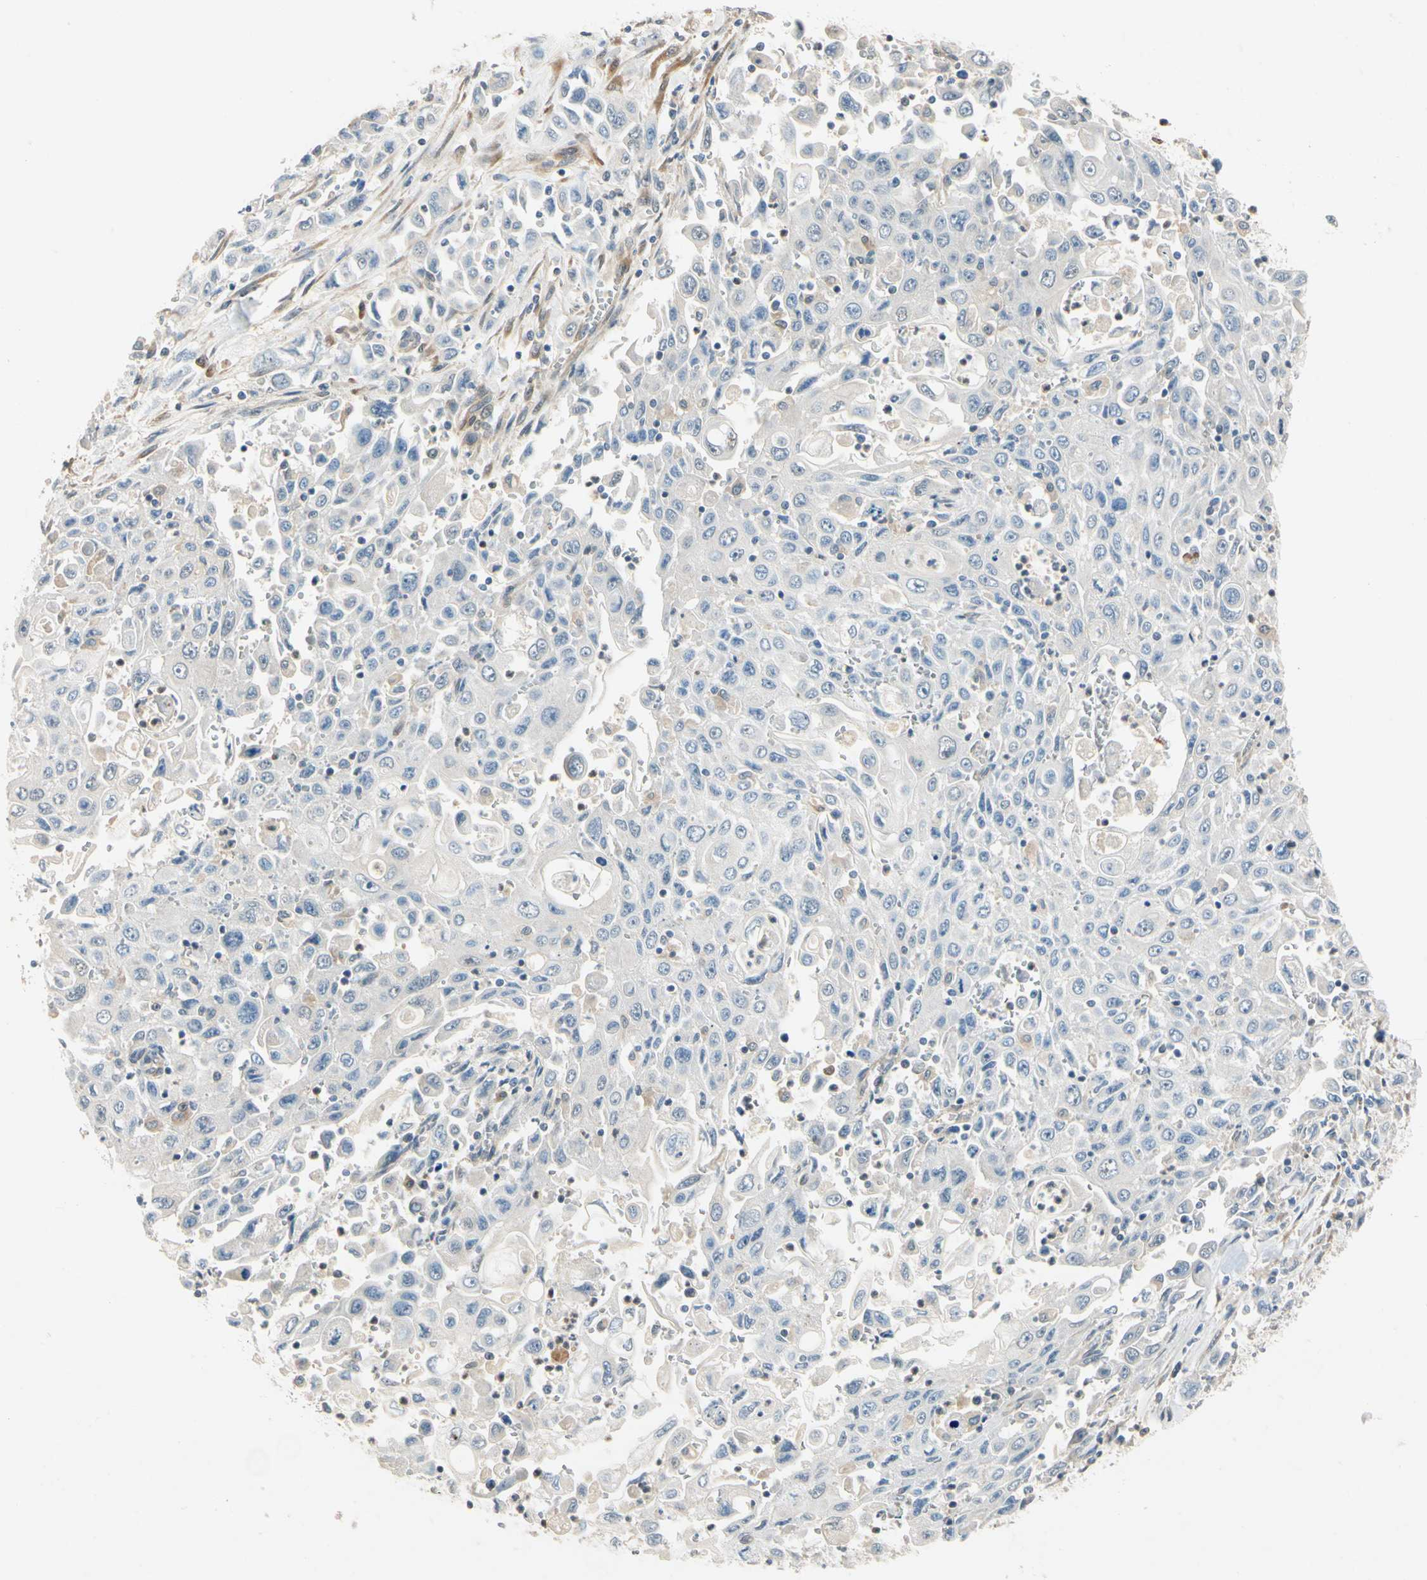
{"staining": {"intensity": "weak", "quantity": "<25%", "location": "cytoplasmic/membranous"}, "tissue": "pancreatic cancer", "cell_type": "Tumor cells", "image_type": "cancer", "snomed": [{"axis": "morphology", "description": "Adenocarcinoma, NOS"}, {"axis": "topography", "description": "Pancreas"}], "caption": "An immunohistochemistry photomicrograph of adenocarcinoma (pancreatic) is shown. There is no staining in tumor cells of adenocarcinoma (pancreatic).", "gene": "WIPI1", "patient": {"sex": "male", "age": 70}}